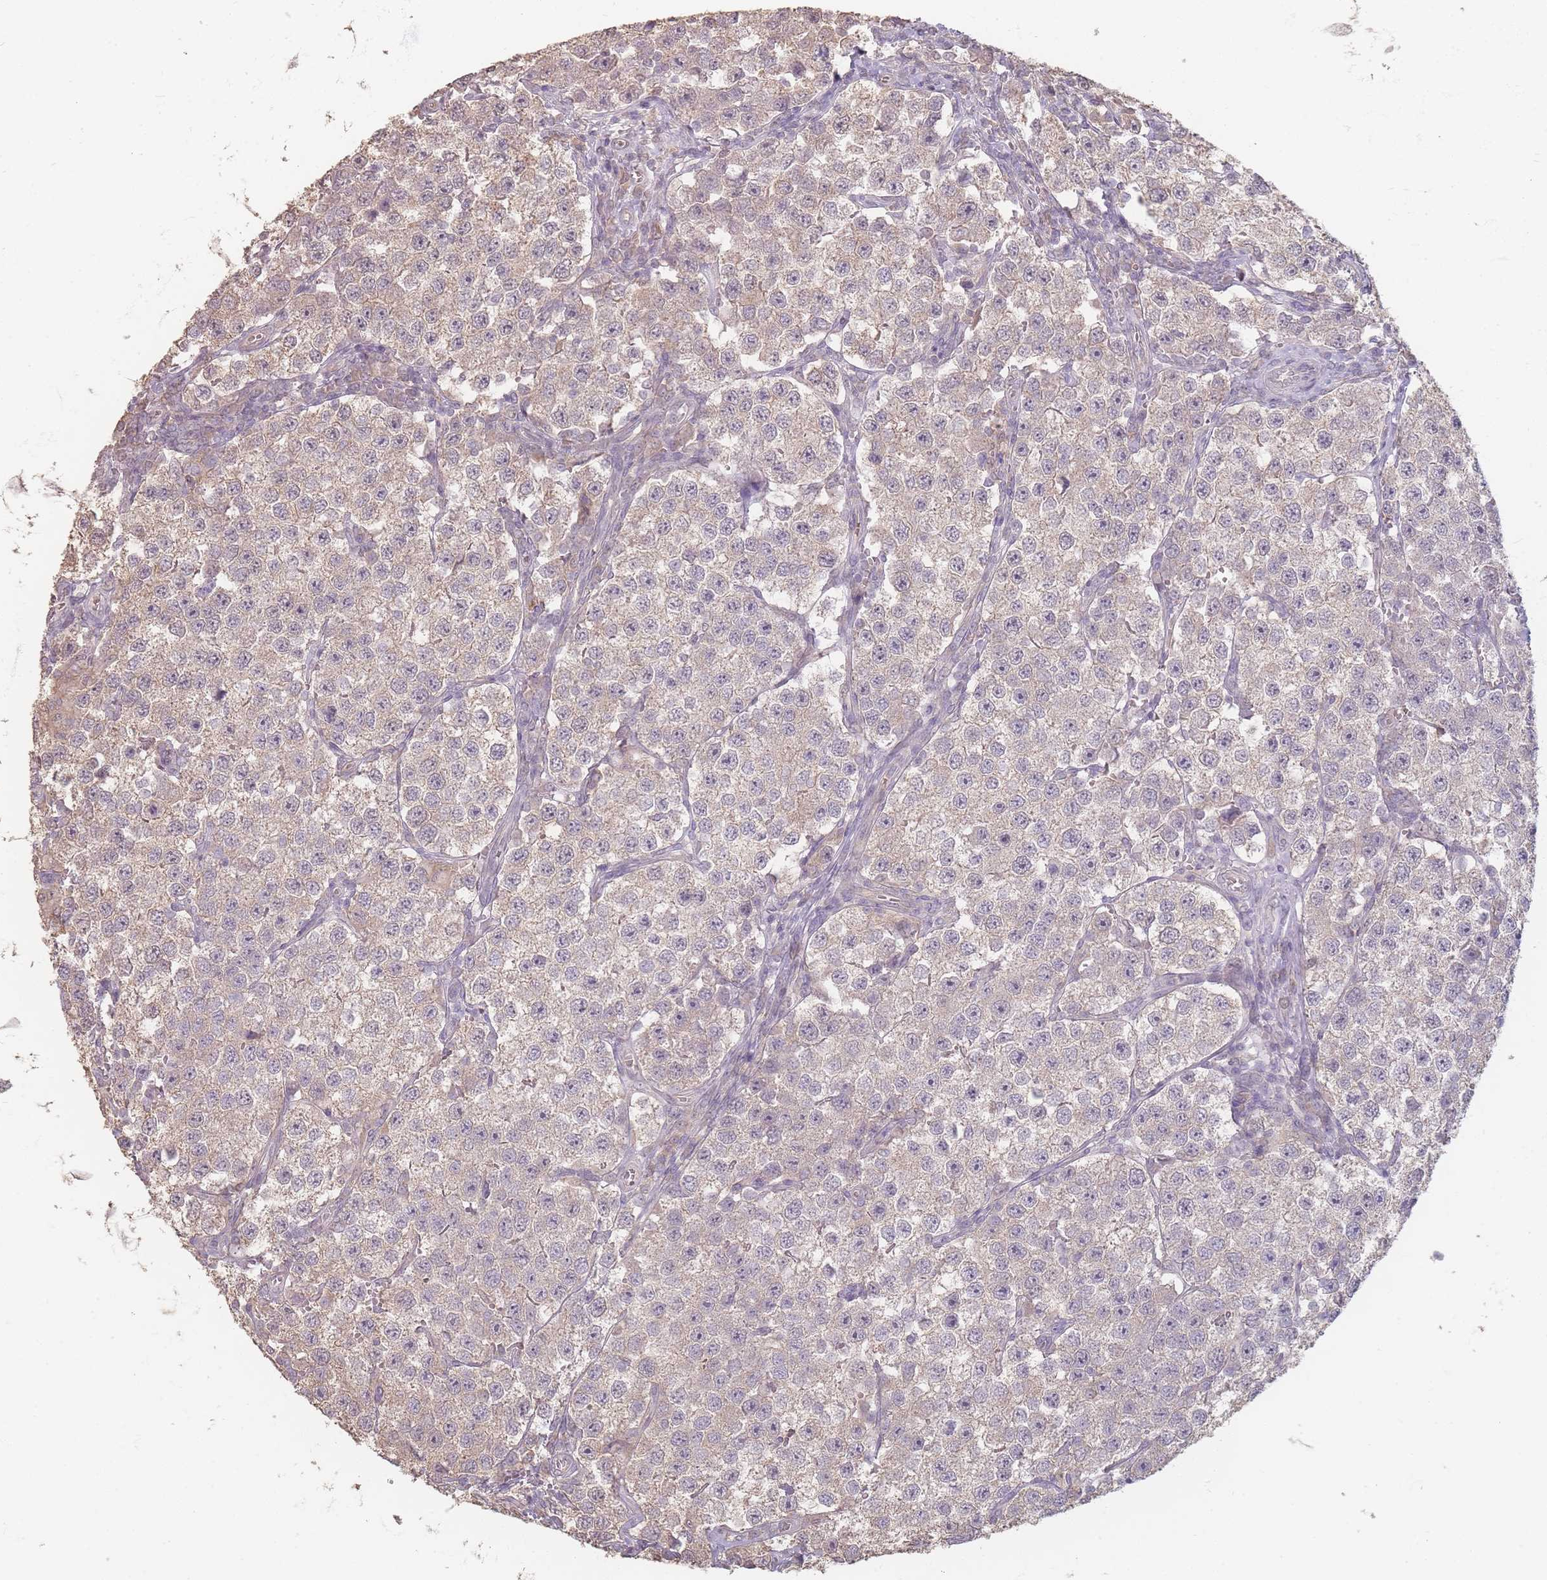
{"staining": {"intensity": "weak", "quantity": "<25%", "location": "cytoplasmic/membranous"}, "tissue": "testis cancer", "cell_type": "Tumor cells", "image_type": "cancer", "snomed": [{"axis": "morphology", "description": "Seminoma, NOS"}, {"axis": "topography", "description": "Testis"}], "caption": "This histopathology image is of testis cancer stained with IHC to label a protein in brown with the nuclei are counter-stained blue. There is no staining in tumor cells.", "gene": "RFTN1", "patient": {"sex": "male", "age": 37}}